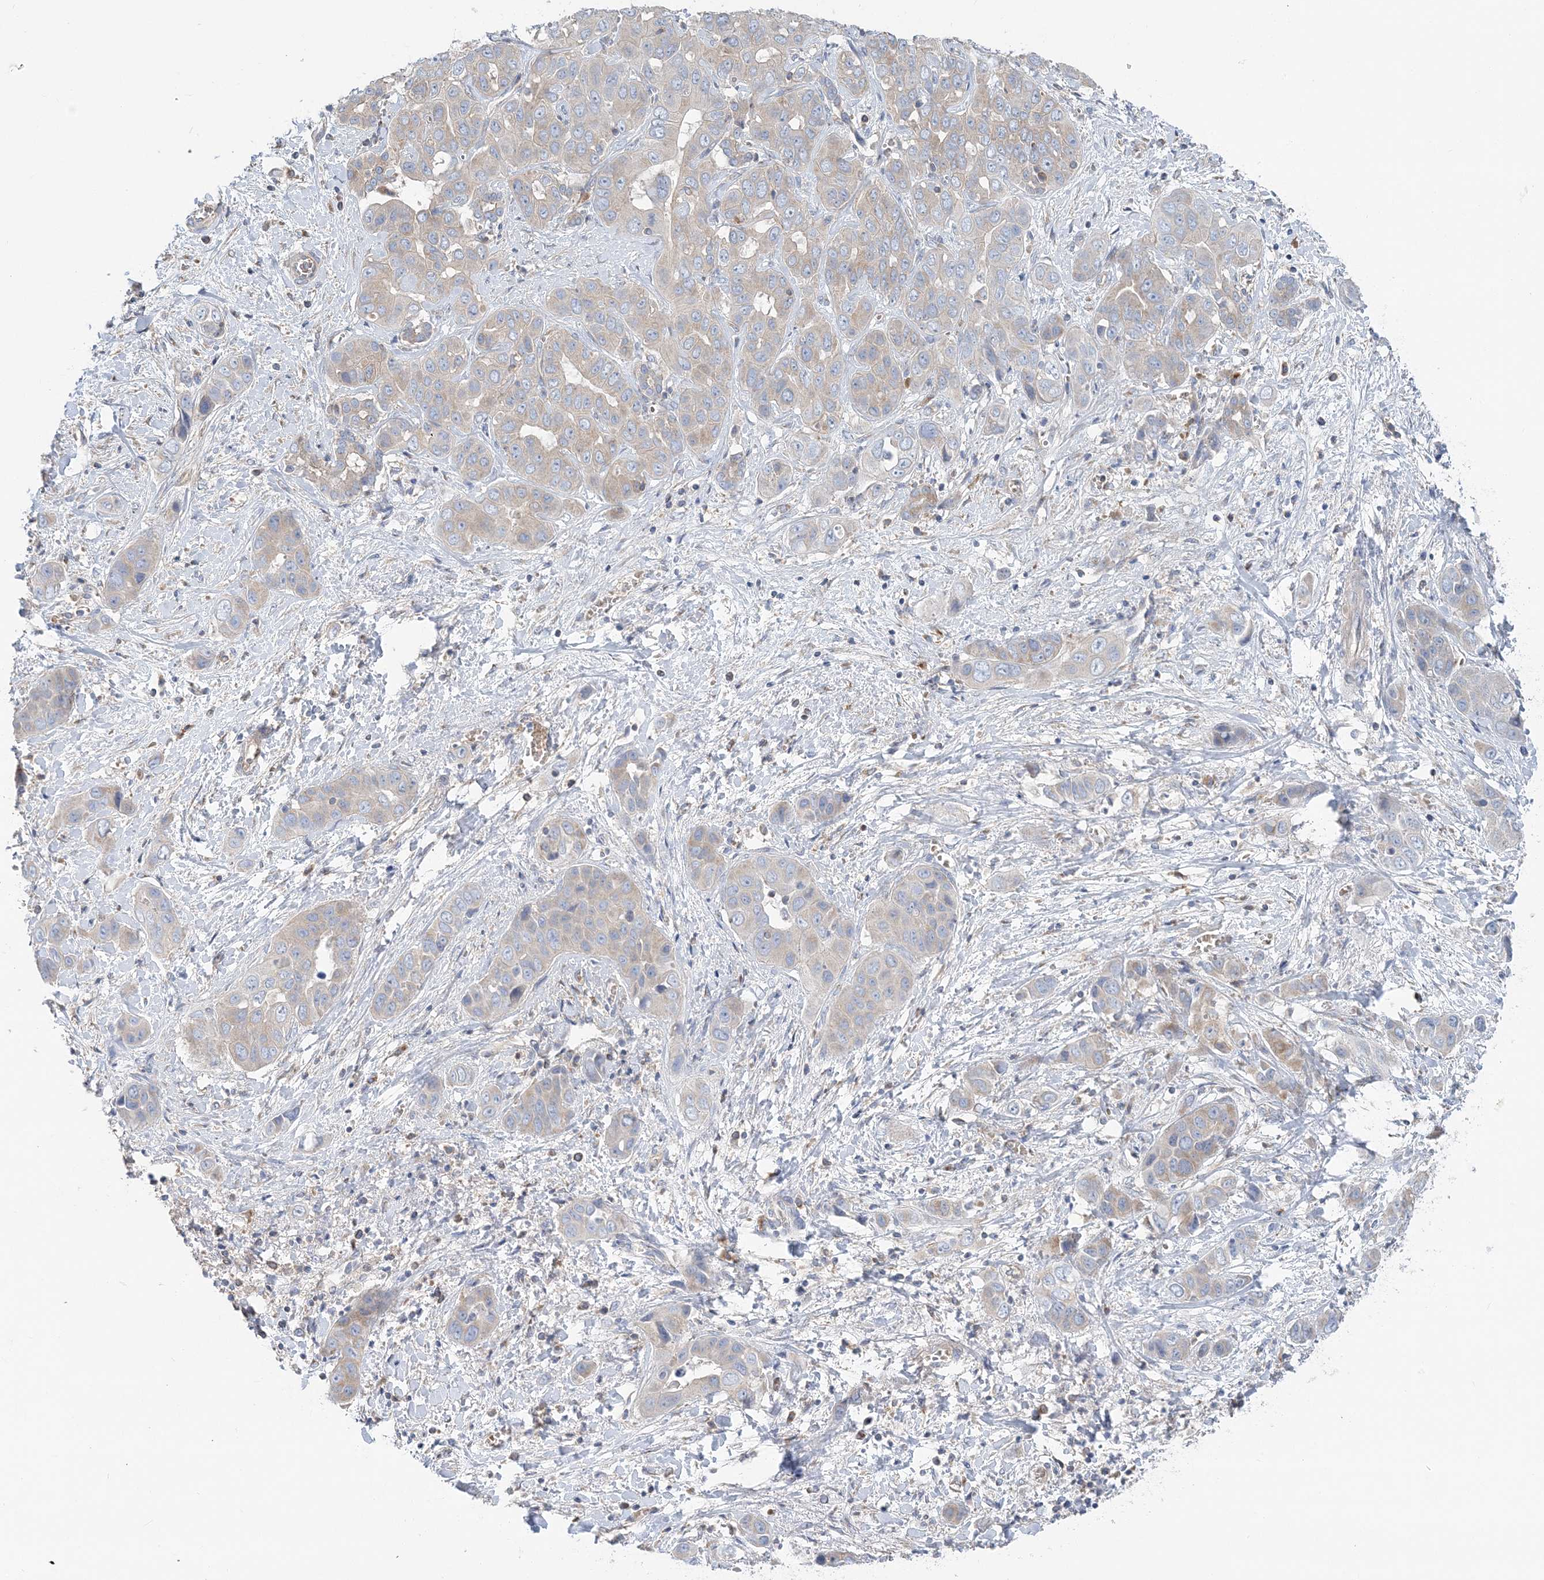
{"staining": {"intensity": "negative", "quantity": "none", "location": "none"}, "tissue": "liver cancer", "cell_type": "Tumor cells", "image_type": "cancer", "snomed": [{"axis": "morphology", "description": "Cholangiocarcinoma"}, {"axis": "topography", "description": "Liver"}], "caption": "IHC histopathology image of neoplastic tissue: liver cholangiocarcinoma stained with DAB demonstrates no significant protein expression in tumor cells.", "gene": "FAM114A2", "patient": {"sex": "female", "age": 52}}